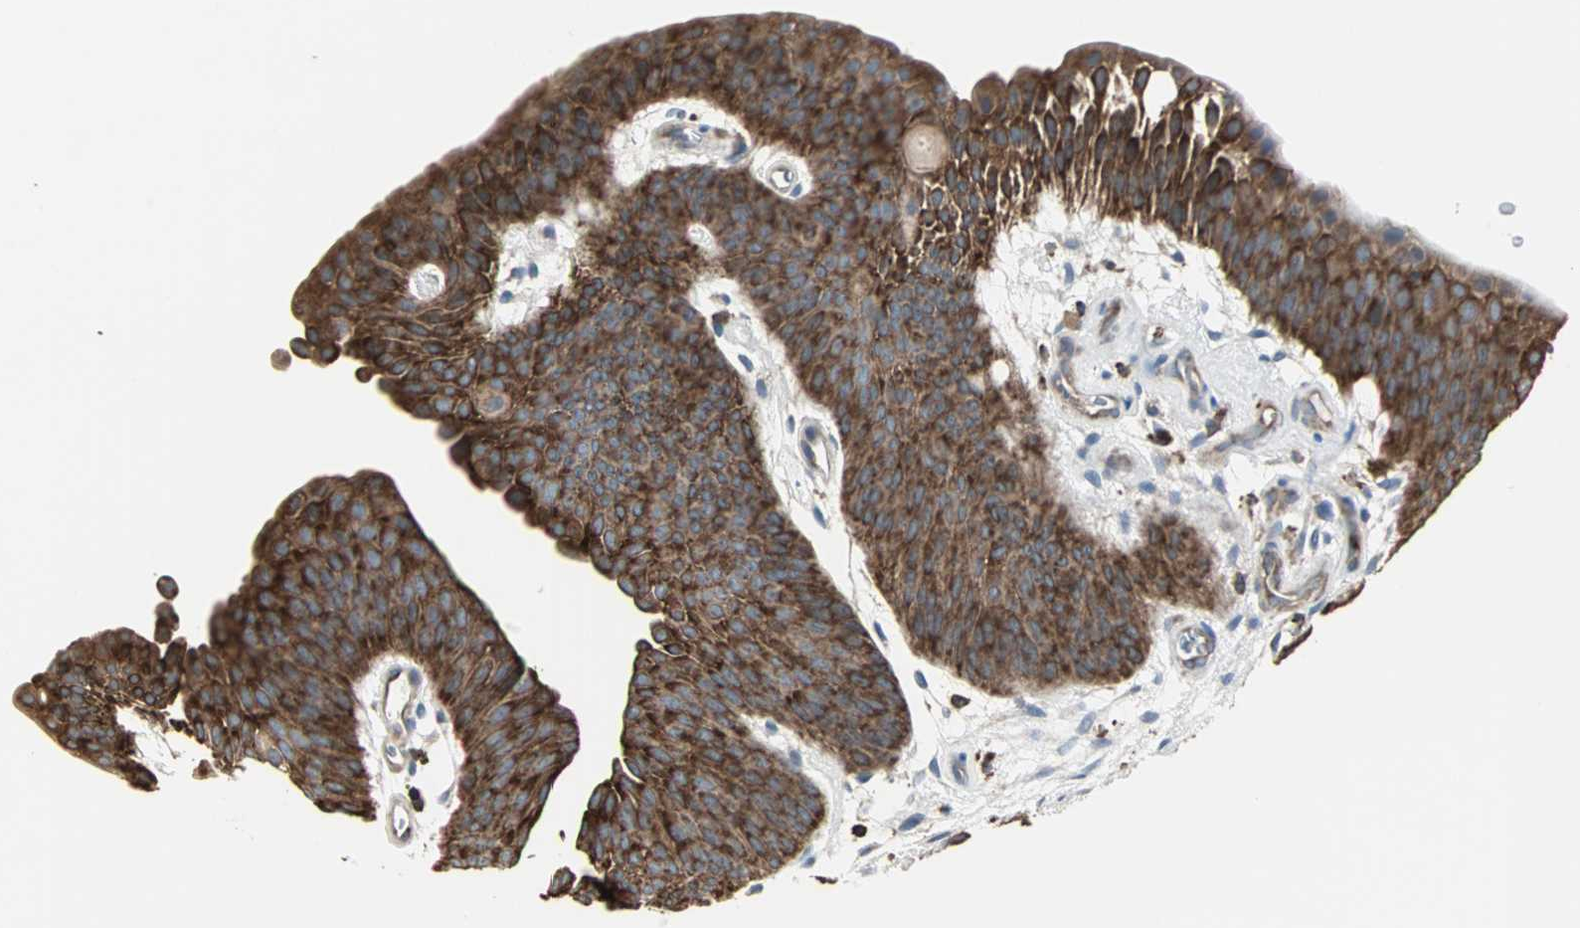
{"staining": {"intensity": "strong", "quantity": ">75%", "location": "cytoplasmic/membranous"}, "tissue": "urothelial cancer", "cell_type": "Tumor cells", "image_type": "cancer", "snomed": [{"axis": "morphology", "description": "Urothelial carcinoma, Low grade"}, {"axis": "topography", "description": "Urinary bladder"}], "caption": "Urothelial cancer was stained to show a protein in brown. There is high levels of strong cytoplasmic/membranous positivity in about >75% of tumor cells. The staining was performed using DAB to visualize the protein expression in brown, while the nuclei were stained in blue with hematoxylin (Magnification: 20x).", "gene": "LRRFIP1", "patient": {"sex": "female", "age": 60}}